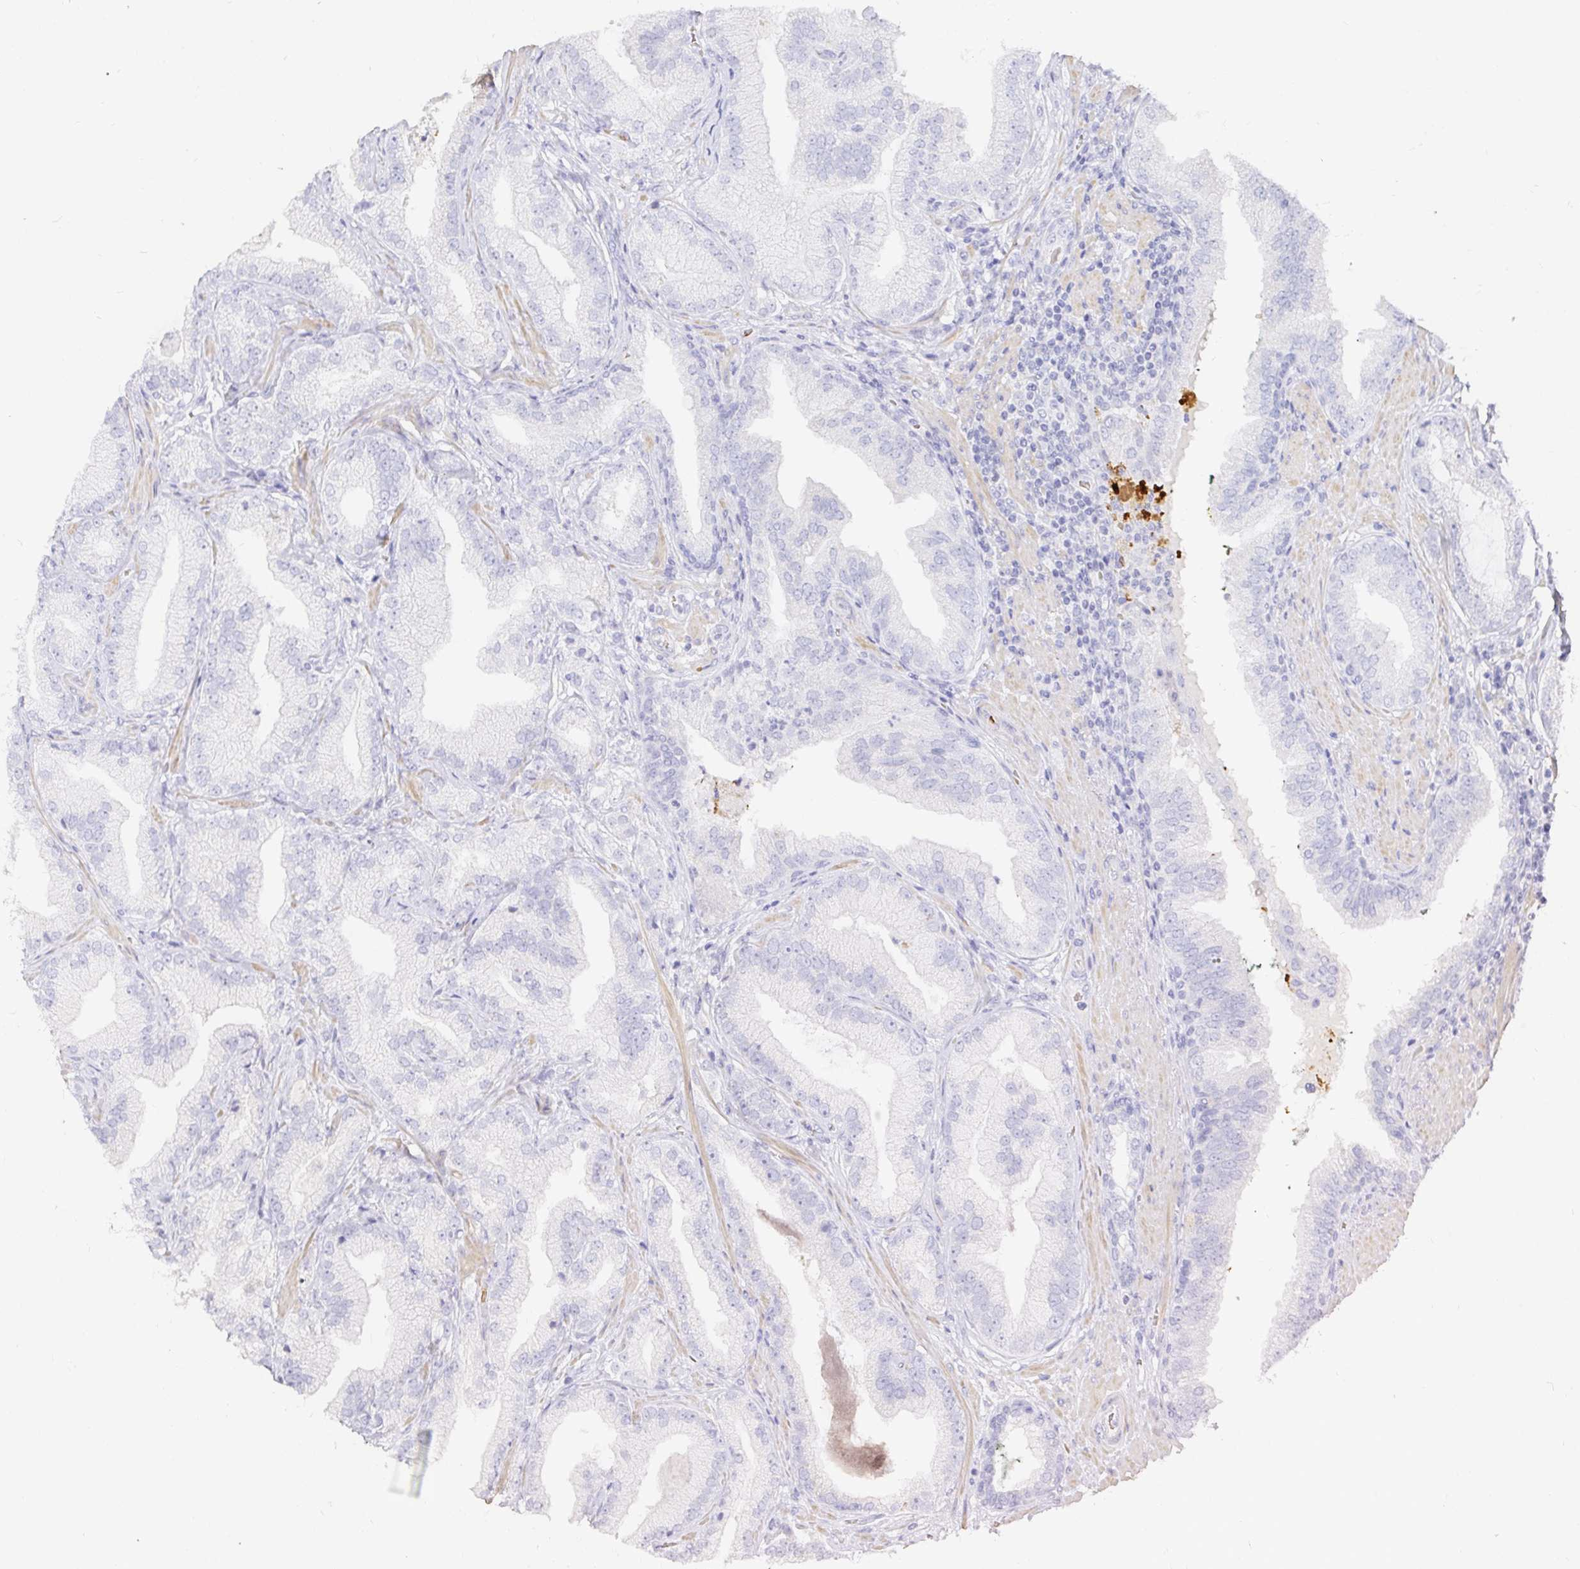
{"staining": {"intensity": "negative", "quantity": "none", "location": "none"}, "tissue": "prostate cancer", "cell_type": "Tumor cells", "image_type": "cancer", "snomed": [{"axis": "morphology", "description": "Adenocarcinoma, Low grade"}, {"axis": "topography", "description": "Prostate"}], "caption": "An immunohistochemistry (IHC) histopathology image of prostate cancer (adenocarcinoma (low-grade)) is shown. There is no staining in tumor cells of prostate cancer (adenocarcinoma (low-grade)).", "gene": "FGF21", "patient": {"sex": "male", "age": 62}}